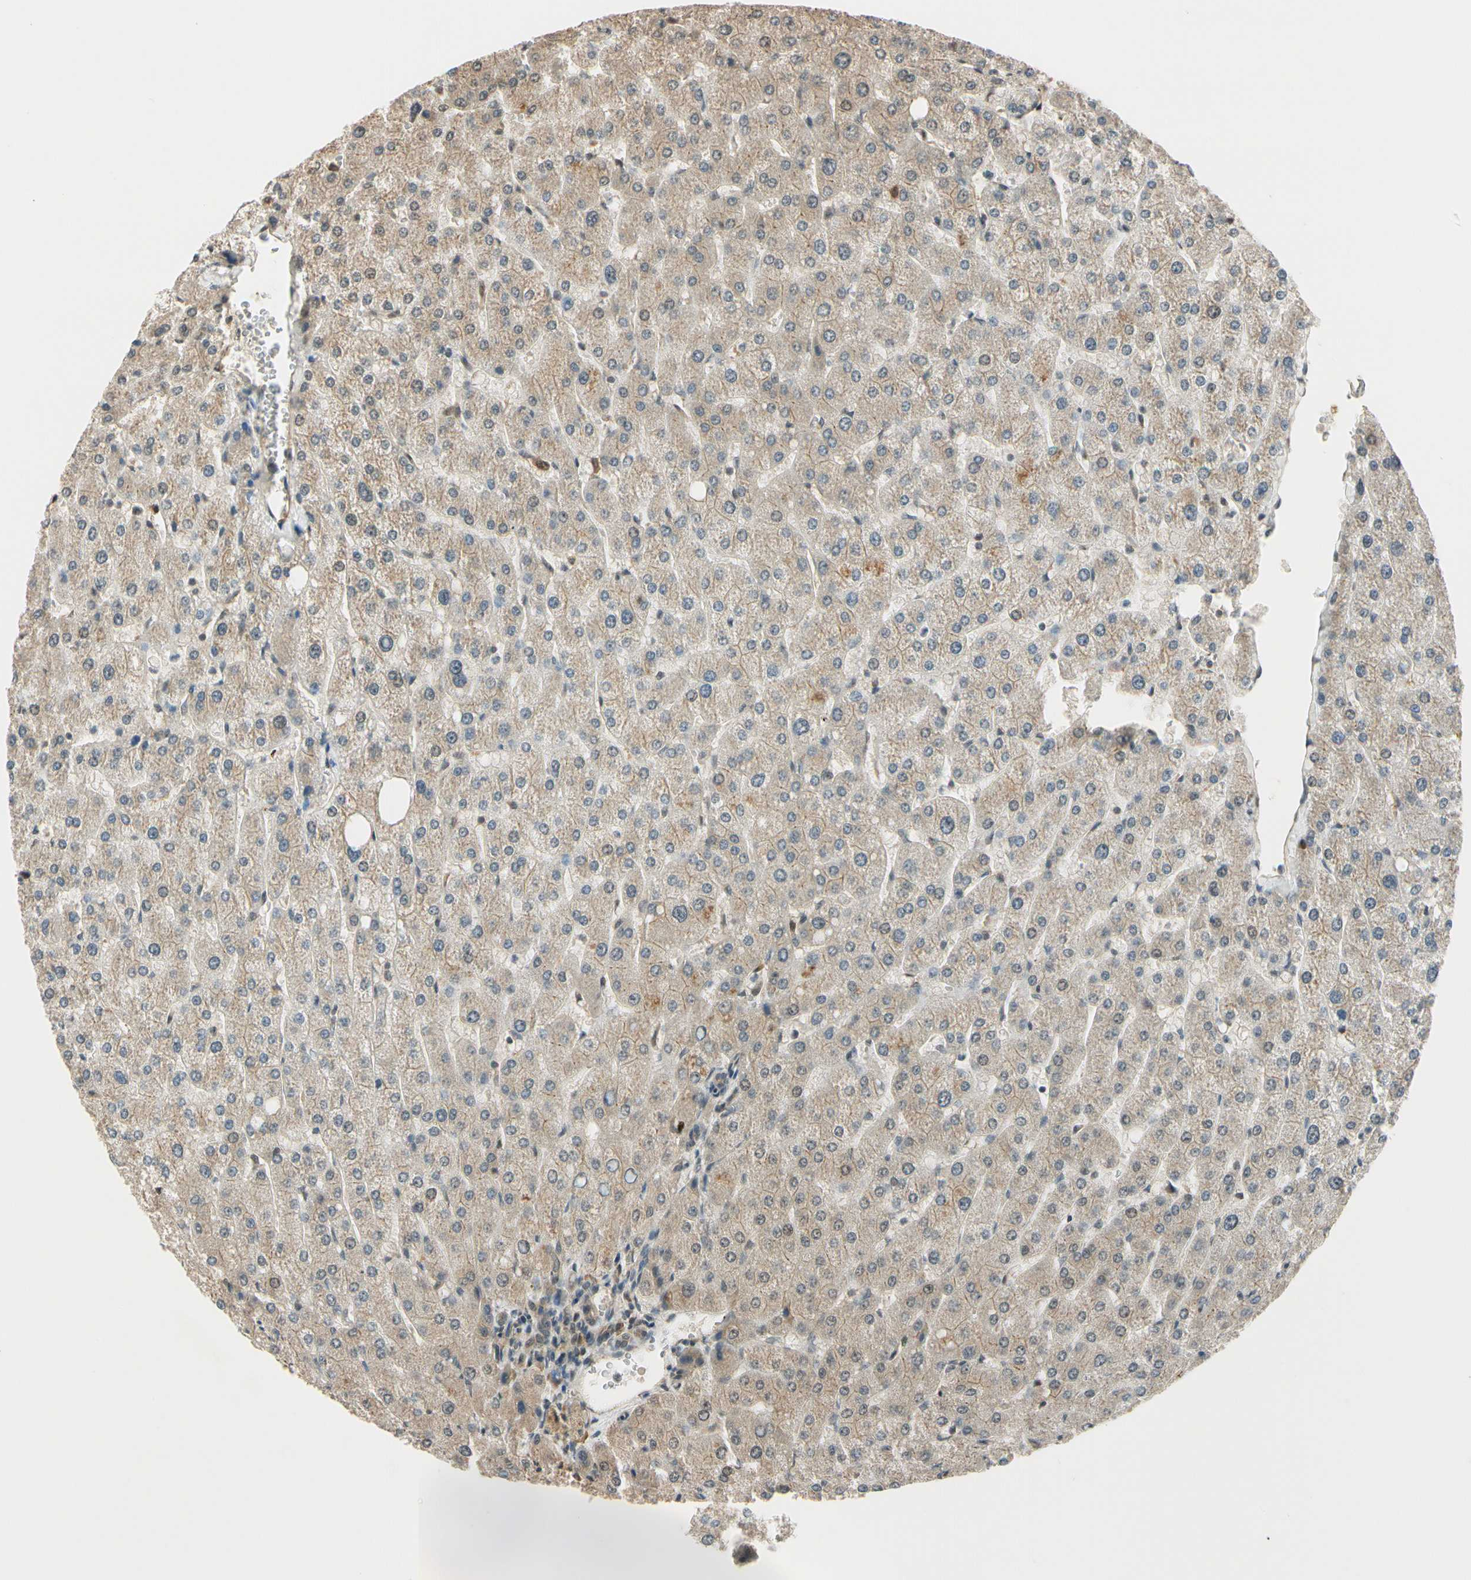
{"staining": {"intensity": "negative", "quantity": "none", "location": "none"}, "tissue": "liver", "cell_type": "Cholangiocytes", "image_type": "normal", "snomed": [{"axis": "morphology", "description": "Normal tissue, NOS"}, {"axis": "topography", "description": "Liver"}], "caption": "DAB (3,3'-diaminobenzidine) immunohistochemical staining of benign liver demonstrates no significant expression in cholangiocytes.", "gene": "MCPH1", "patient": {"sex": "male", "age": 55}}